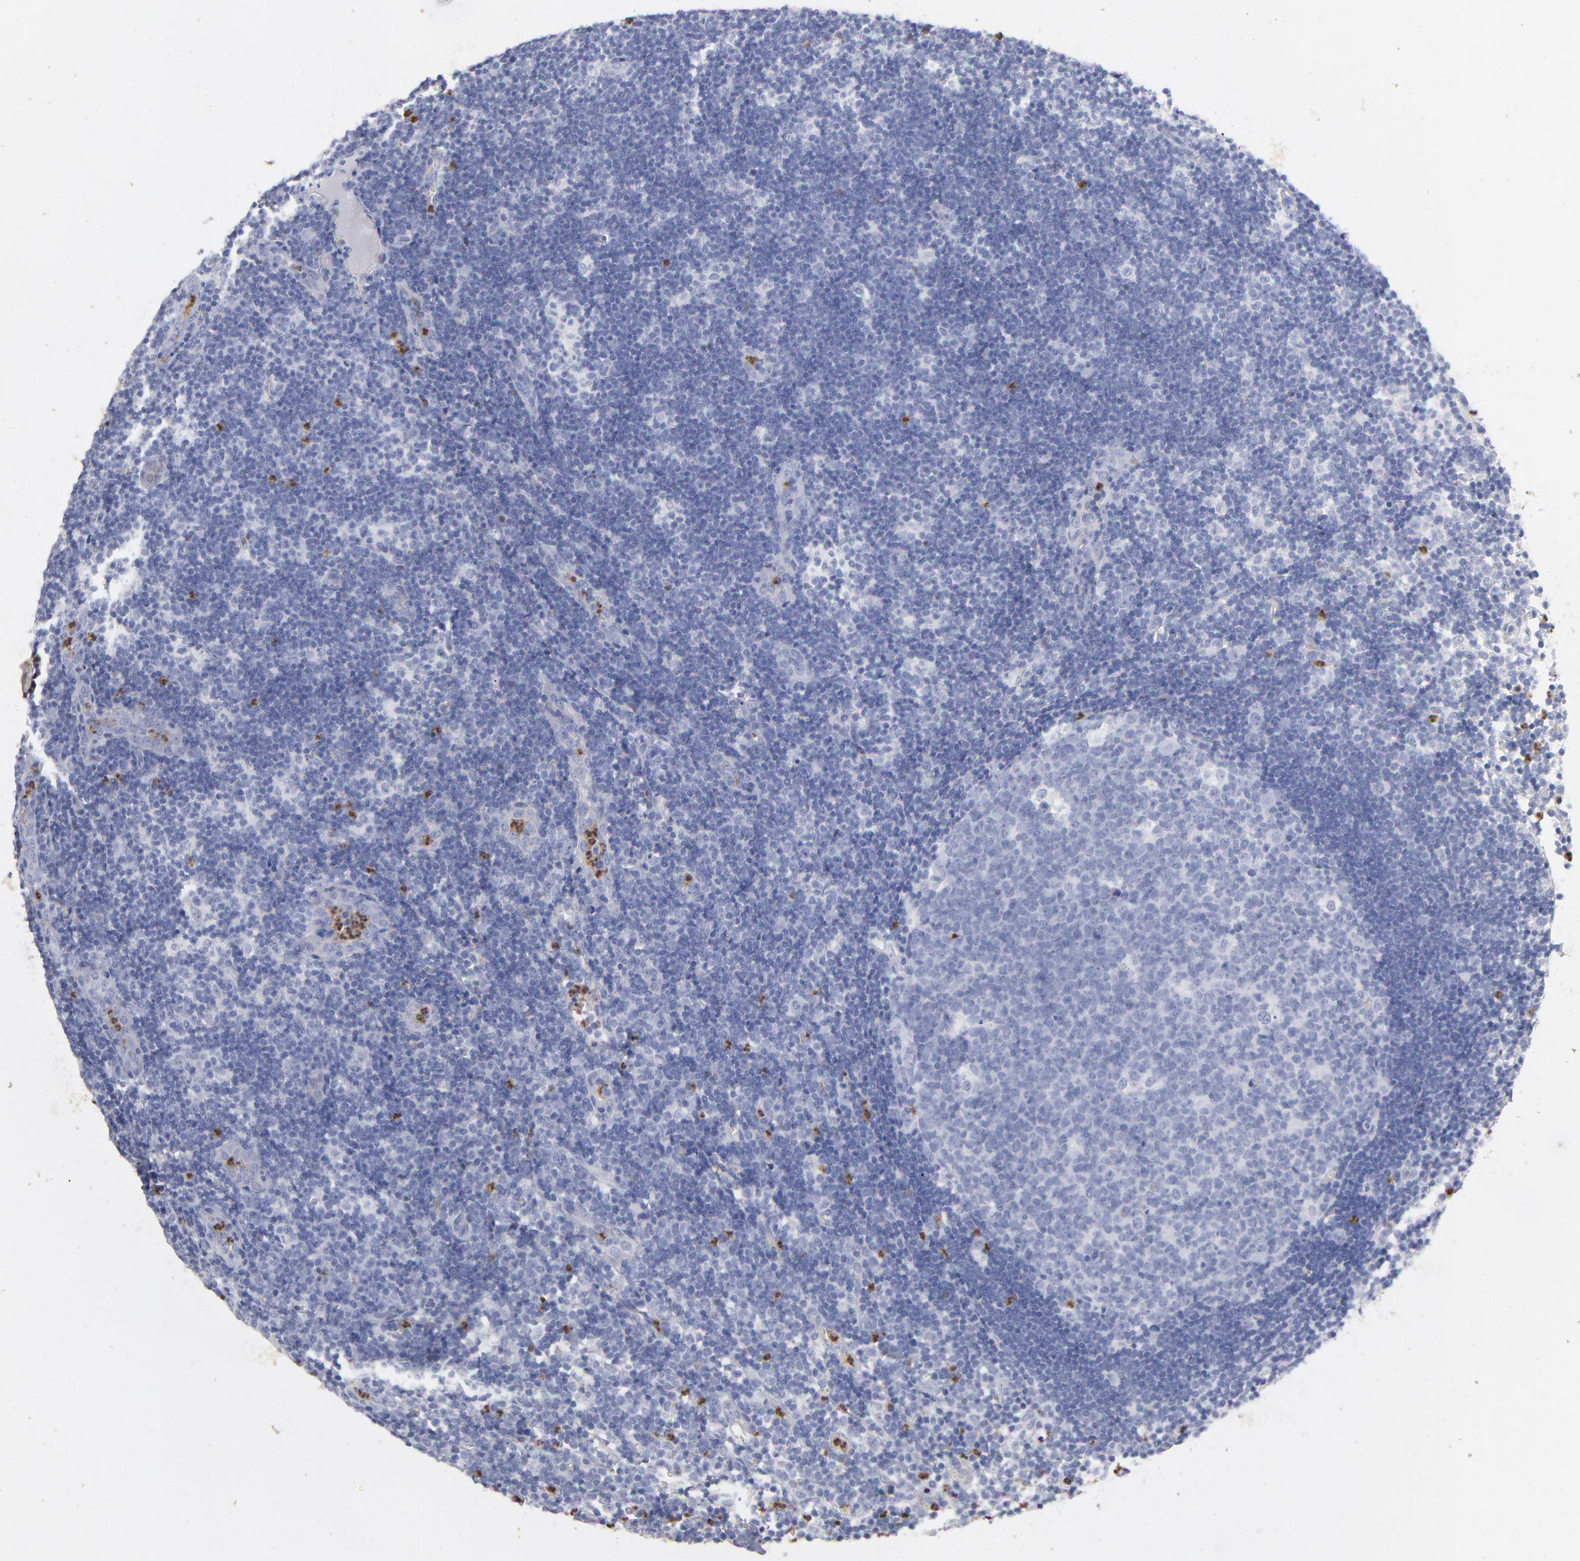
{"staining": {"intensity": "negative", "quantity": "none", "location": "none"}, "tissue": "lymph node", "cell_type": "Germinal center cells", "image_type": "normal", "snomed": [{"axis": "morphology", "description": "Normal tissue, NOS"}, {"axis": "morphology", "description": "Inflammation, NOS"}, {"axis": "topography", "description": "Lymph node"}, {"axis": "topography", "description": "Salivary gland"}], "caption": "This is an immunohistochemistry (IHC) image of unremarkable lymph node. There is no positivity in germinal center cells.", "gene": "ARG1", "patient": {"sex": "male", "age": 3}}